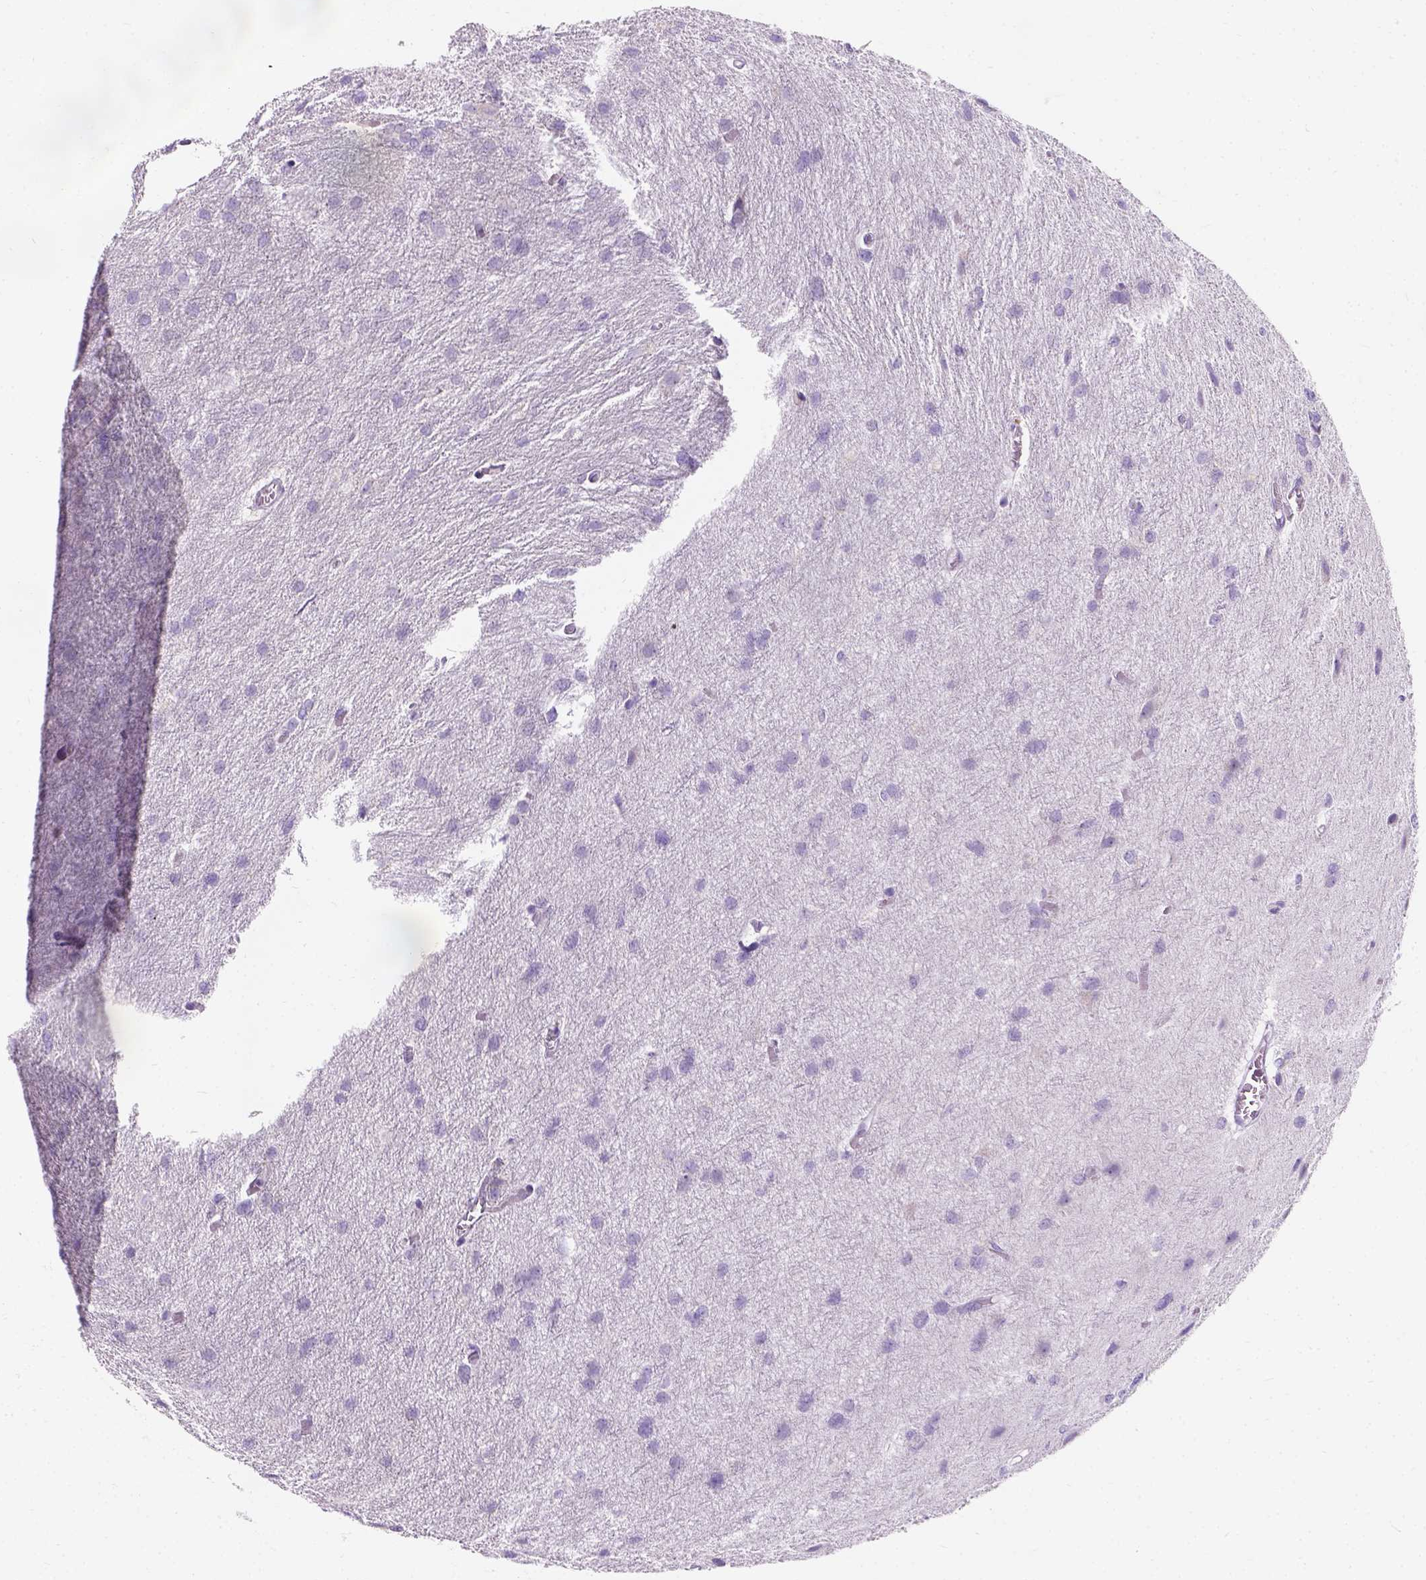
{"staining": {"intensity": "negative", "quantity": "none", "location": "none"}, "tissue": "glioma", "cell_type": "Tumor cells", "image_type": "cancer", "snomed": [{"axis": "morphology", "description": "Glioma, malignant, High grade"}, {"axis": "topography", "description": "Brain"}], "caption": "IHC of glioma demonstrates no staining in tumor cells.", "gene": "C20orf144", "patient": {"sex": "male", "age": 68}}